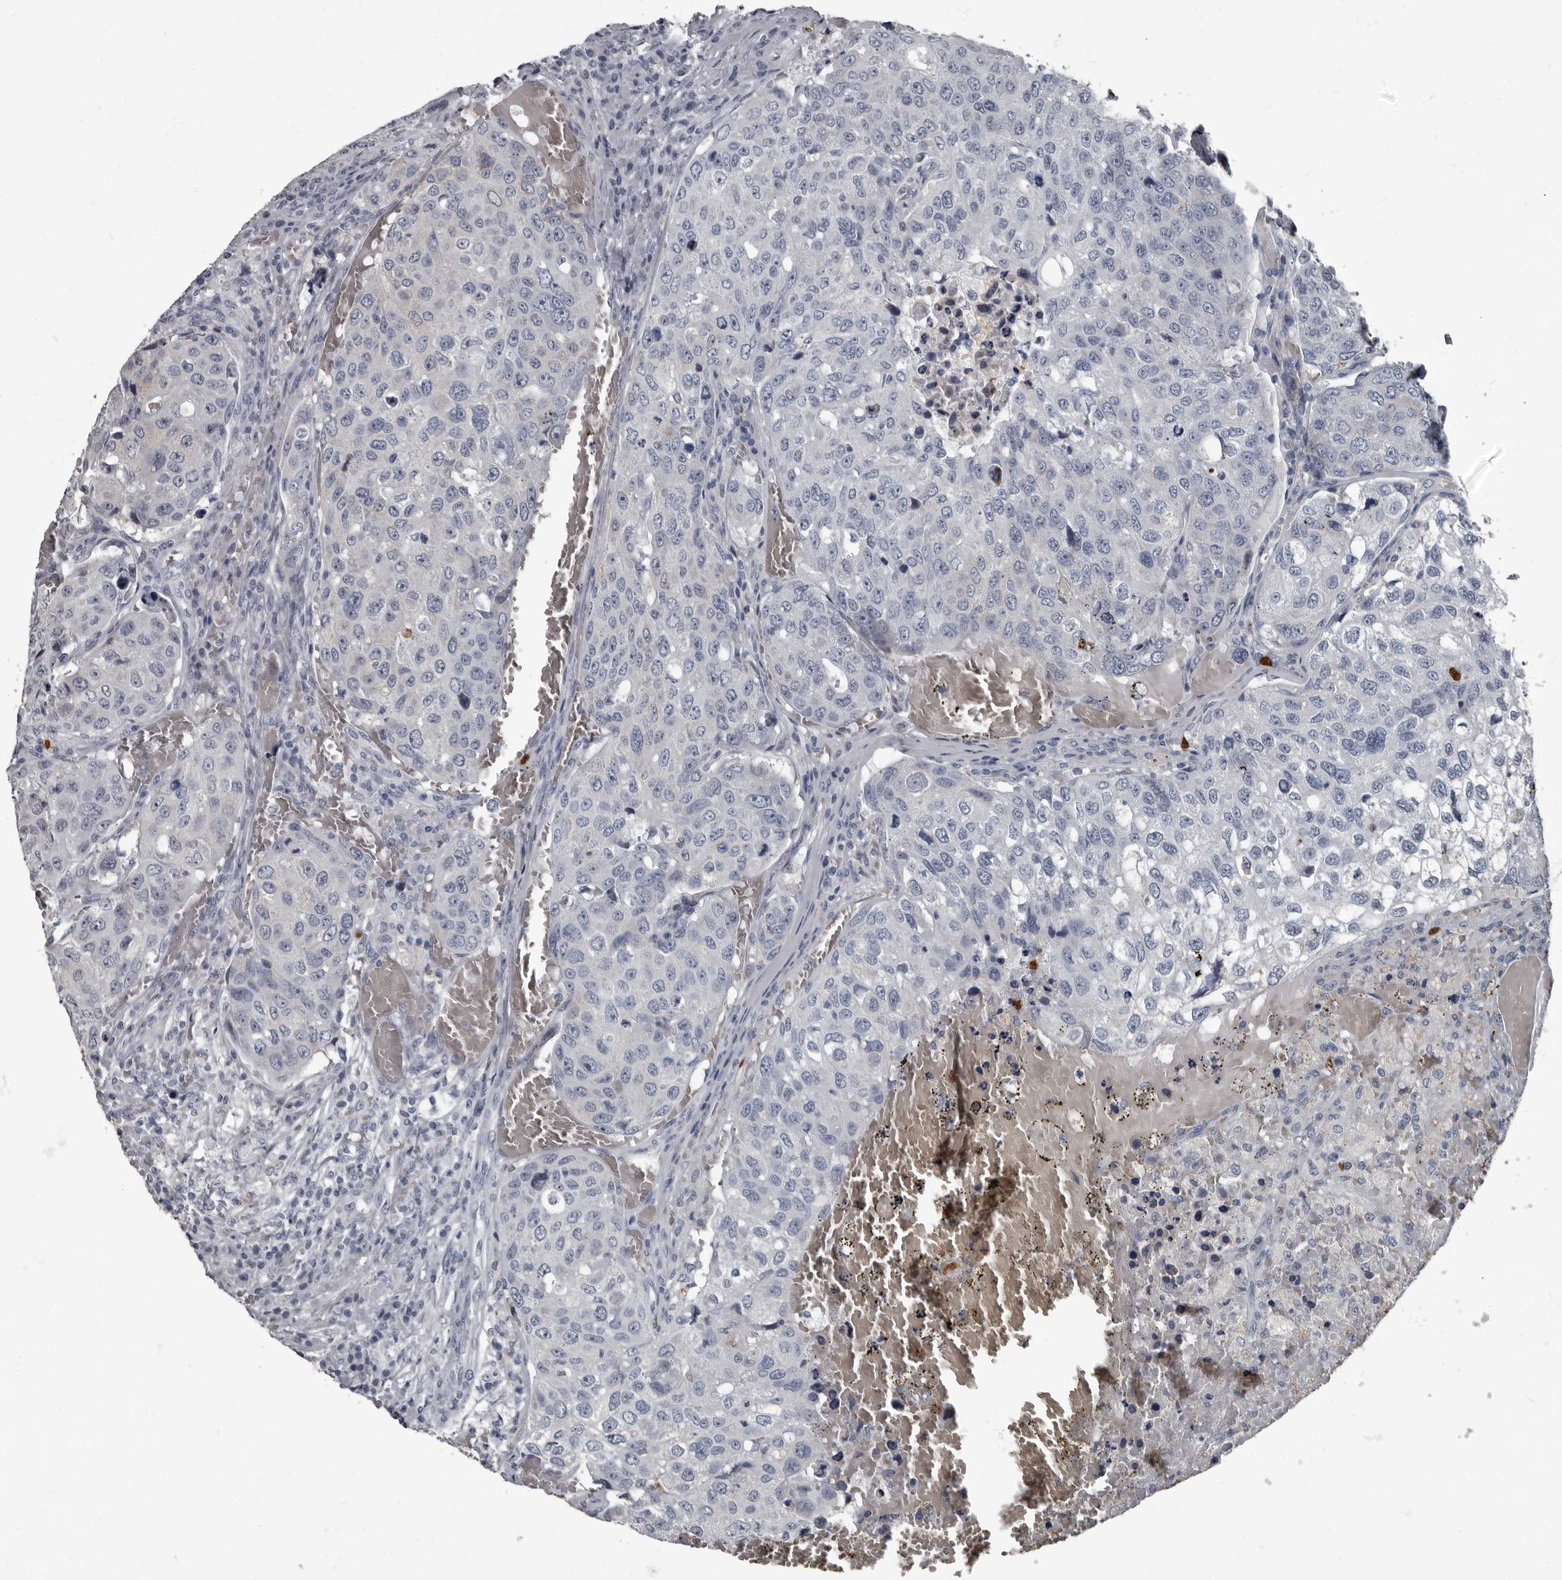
{"staining": {"intensity": "negative", "quantity": "none", "location": "none"}, "tissue": "urothelial cancer", "cell_type": "Tumor cells", "image_type": "cancer", "snomed": [{"axis": "morphology", "description": "Urothelial carcinoma, High grade"}, {"axis": "topography", "description": "Lymph node"}, {"axis": "topography", "description": "Urinary bladder"}], "caption": "This is an immunohistochemistry histopathology image of human urothelial cancer. There is no positivity in tumor cells.", "gene": "TPD52L1", "patient": {"sex": "male", "age": 51}}